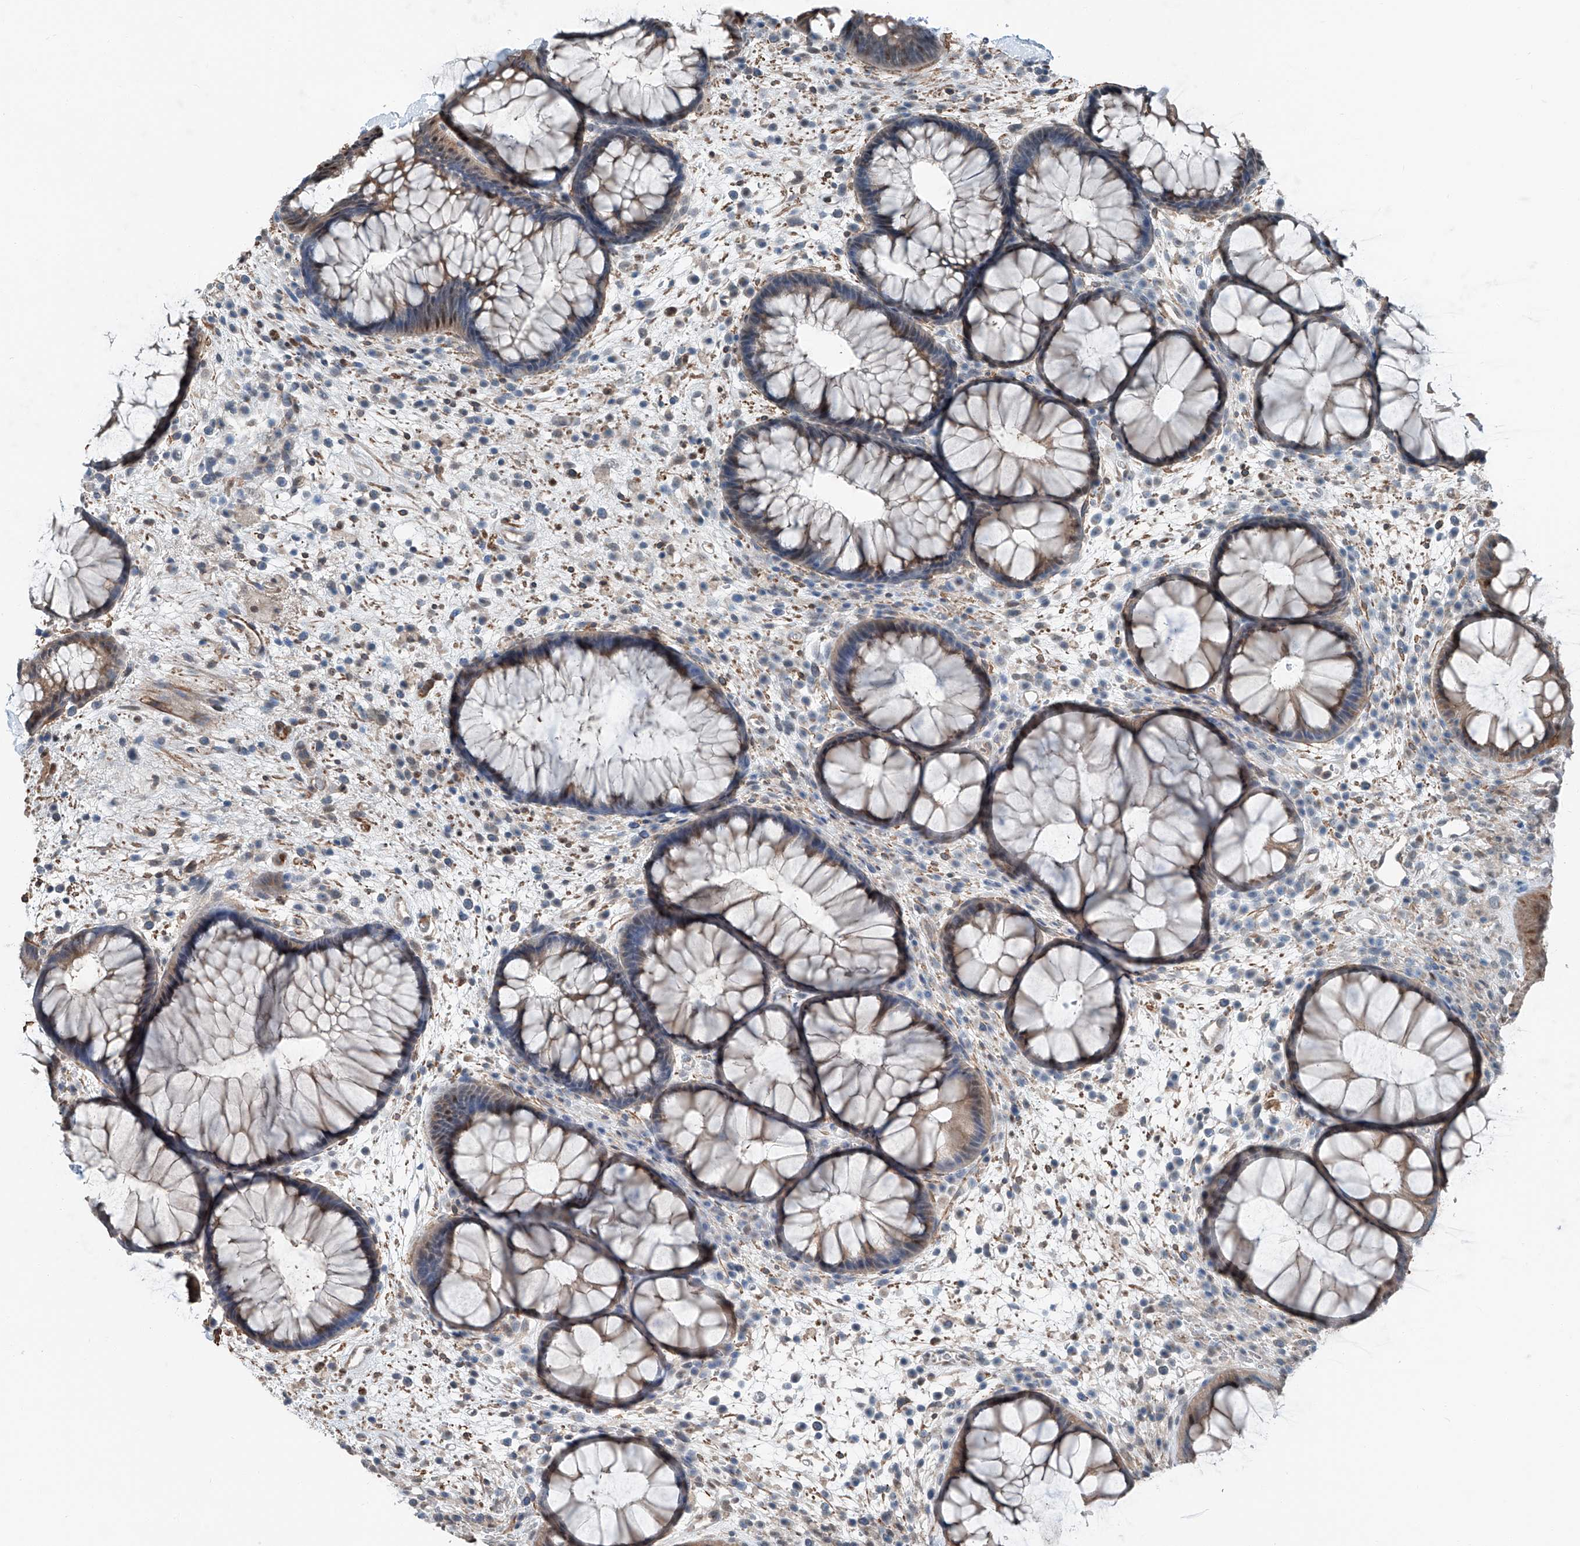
{"staining": {"intensity": "weak", "quantity": ">75%", "location": "cytoplasmic/membranous"}, "tissue": "rectum", "cell_type": "Glandular cells", "image_type": "normal", "snomed": [{"axis": "morphology", "description": "Normal tissue, NOS"}, {"axis": "topography", "description": "Rectum"}], "caption": "A high-resolution histopathology image shows immunohistochemistry staining of normal rectum, which reveals weak cytoplasmic/membranous expression in approximately >75% of glandular cells.", "gene": "HSPA6", "patient": {"sex": "male", "age": 51}}